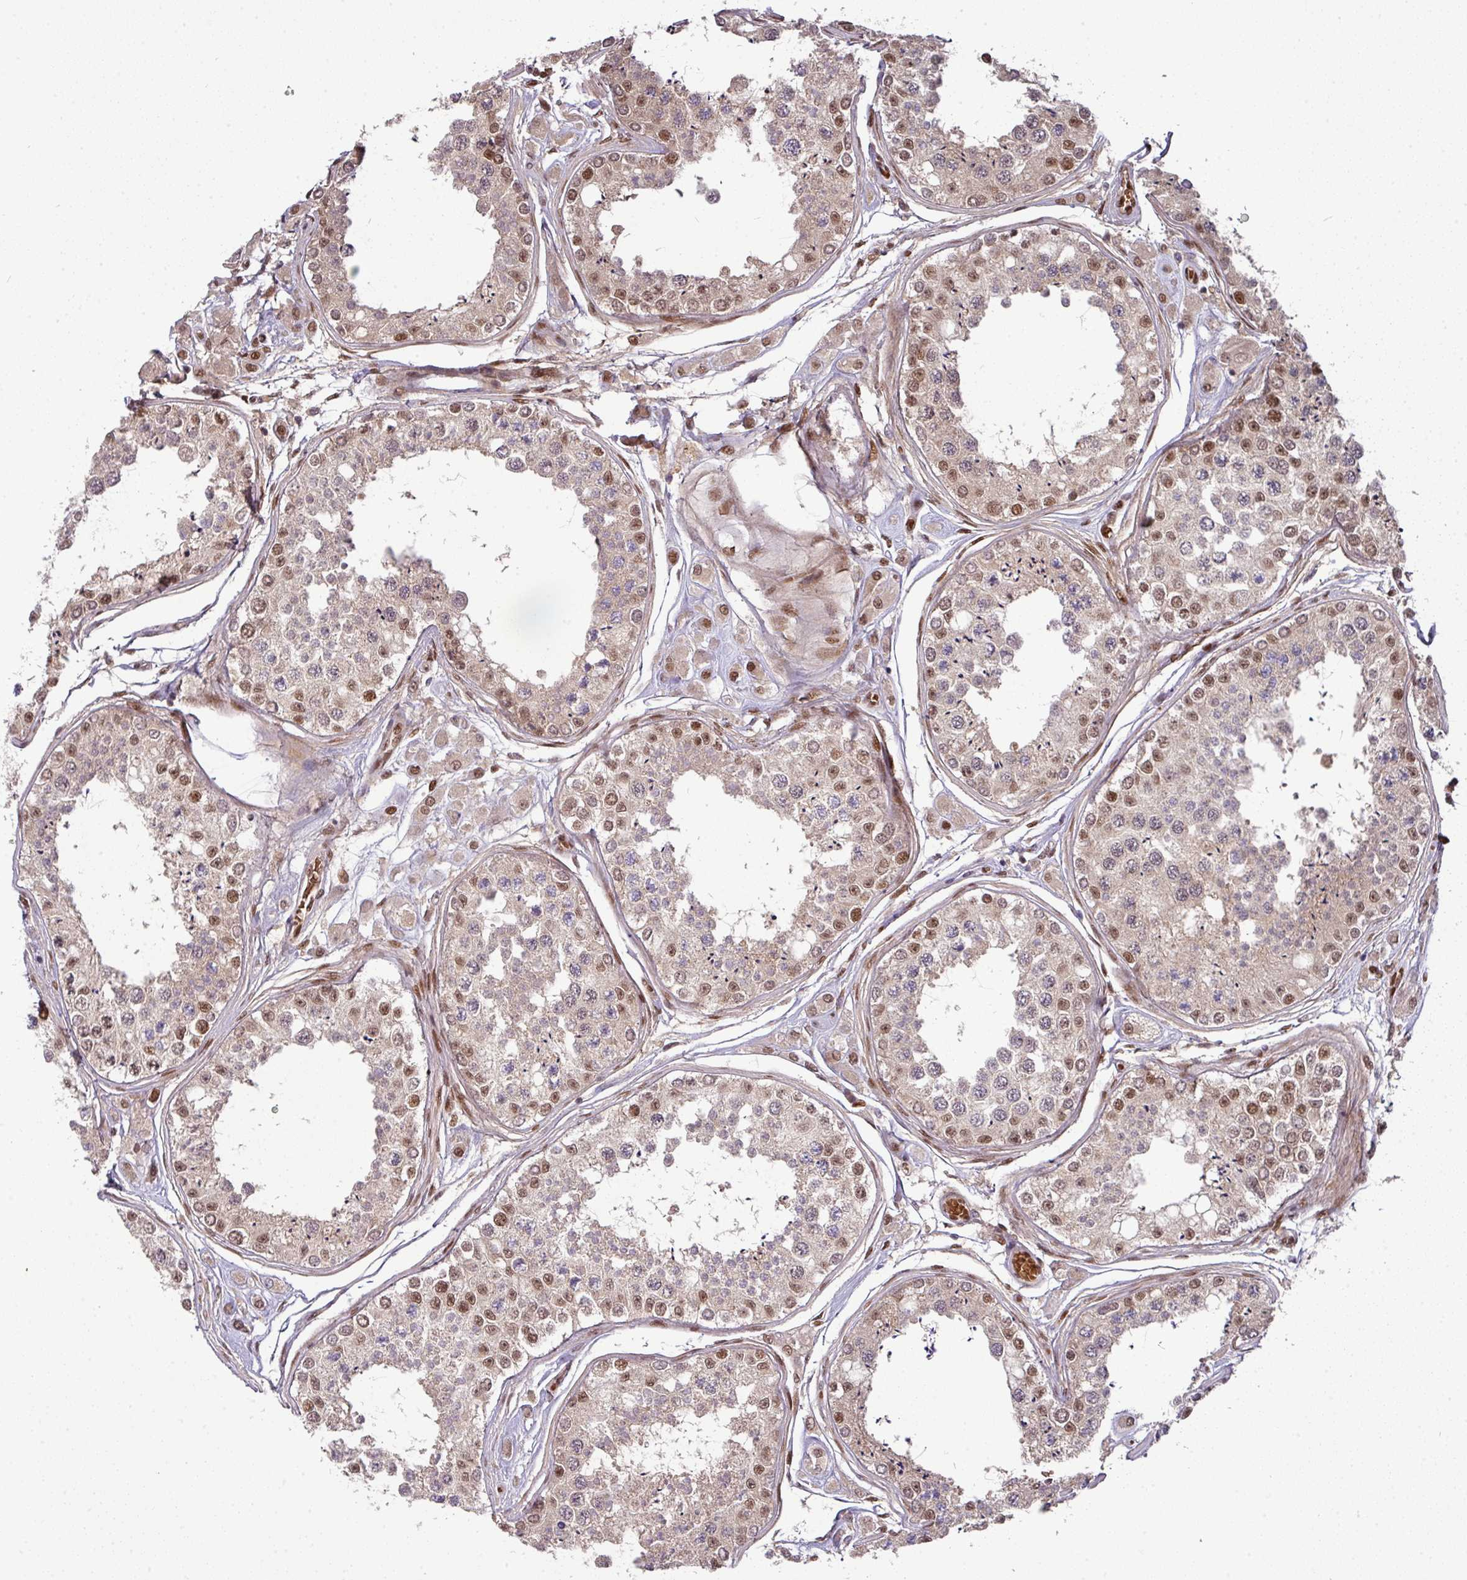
{"staining": {"intensity": "strong", "quantity": "25%-75%", "location": "cytoplasmic/membranous,nuclear"}, "tissue": "testis", "cell_type": "Cells in seminiferous ducts", "image_type": "normal", "snomed": [{"axis": "morphology", "description": "Normal tissue, NOS"}, {"axis": "topography", "description": "Testis"}], "caption": "IHC of benign human testis shows high levels of strong cytoplasmic/membranous,nuclear positivity in about 25%-75% of cells in seminiferous ducts.", "gene": "CIC", "patient": {"sex": "male", "age": 25}}